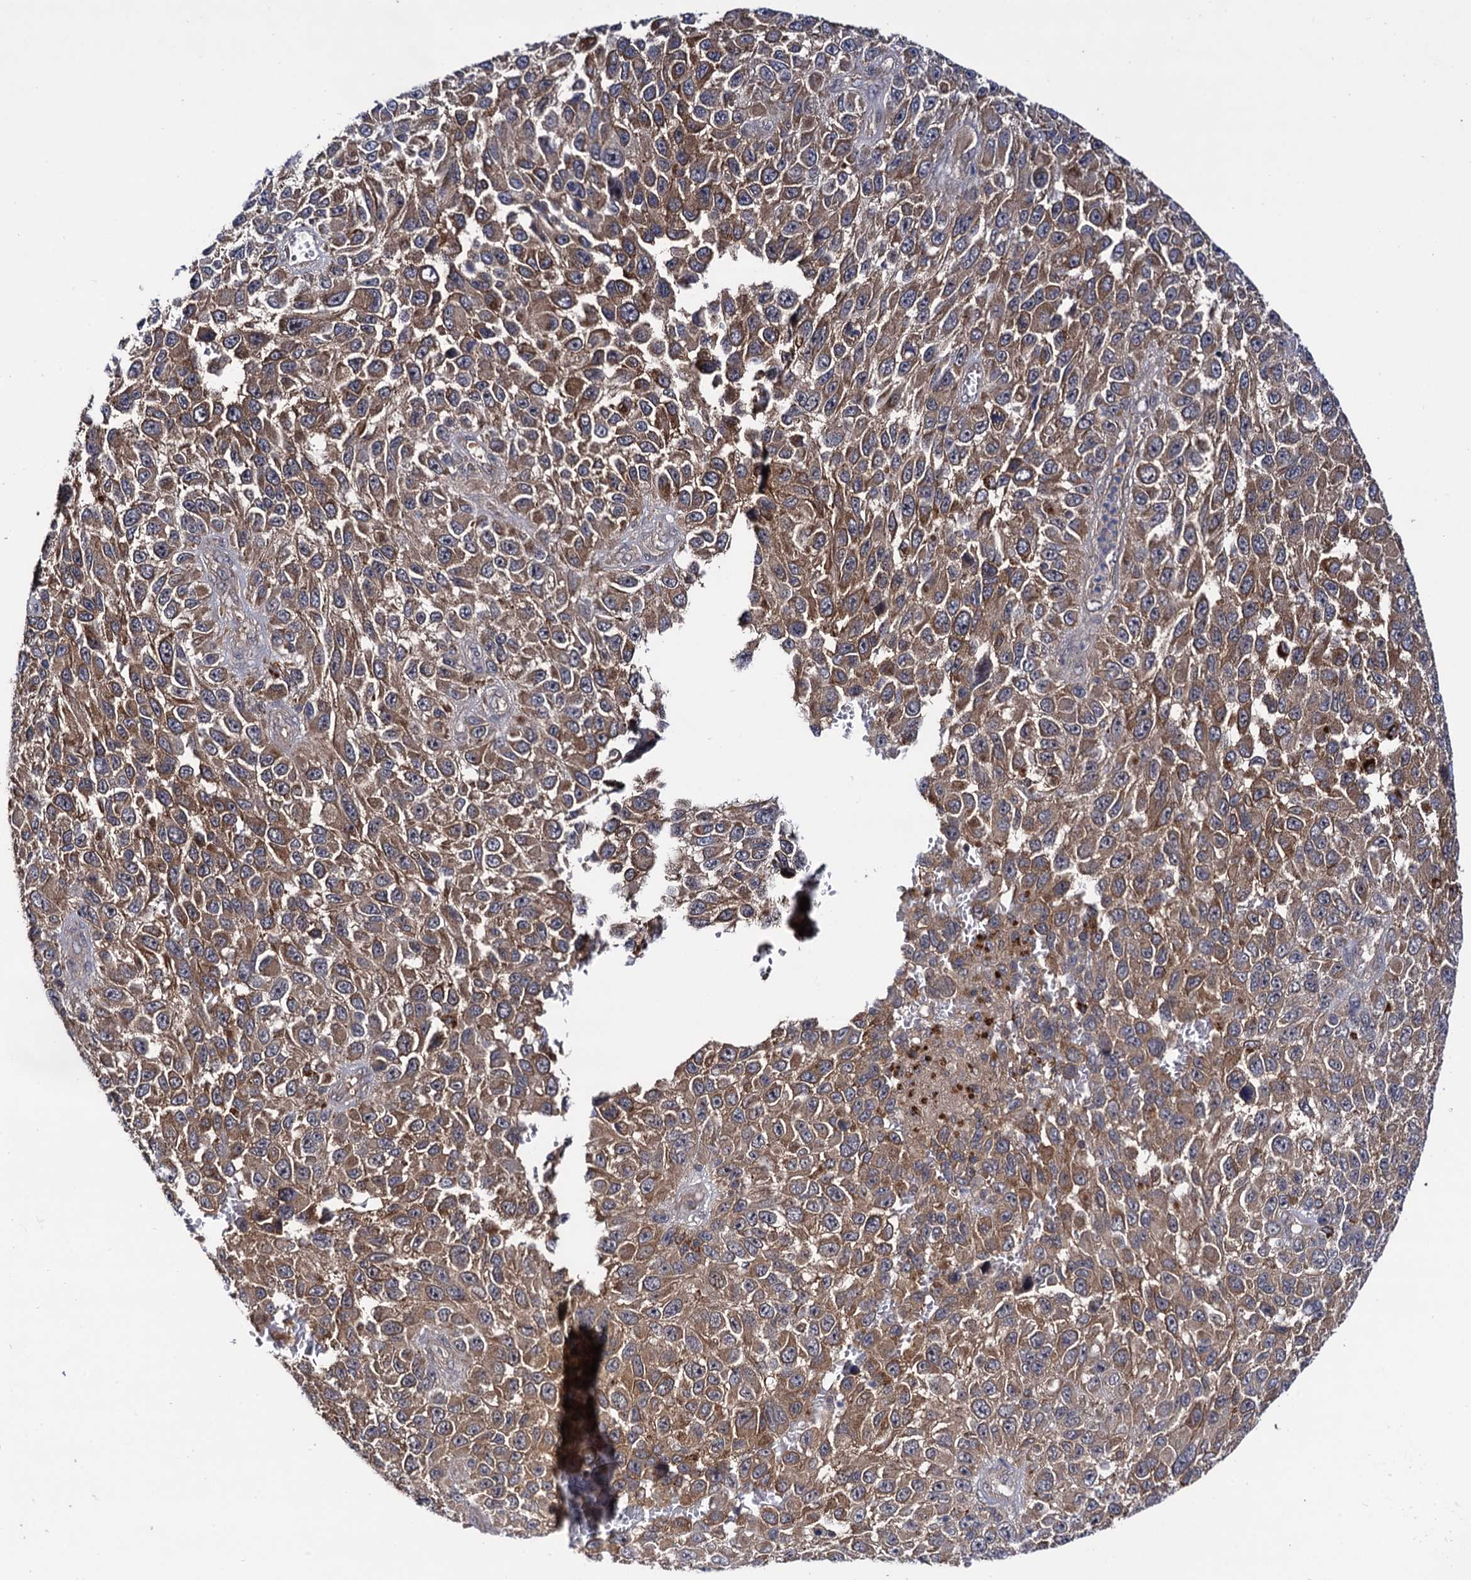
{"staining": {"intensity": "moderate", "quantity": ">75%", "location": "cytoplasmic/membranous"}, "tissue": "melanoma", "cell_type": "Tumor cells", "image_type": "cancer", "snomed": [{"axis": "morphology", "description": "Normal tissue, NOS"}, {"axis": "morphology", "description": "Malignant melanoma, NOS"}, {"axis": "topography", "description": "Skin"}], "caption": "High-power microscopy captured an immunohistochemistry histopathology image of melanoma, revealing moderate cytoplasmic/membranous positivity in about >75% of tumor cells.", "gene": "MICAL2", "patient": {"sex": "female", "age": 96}}